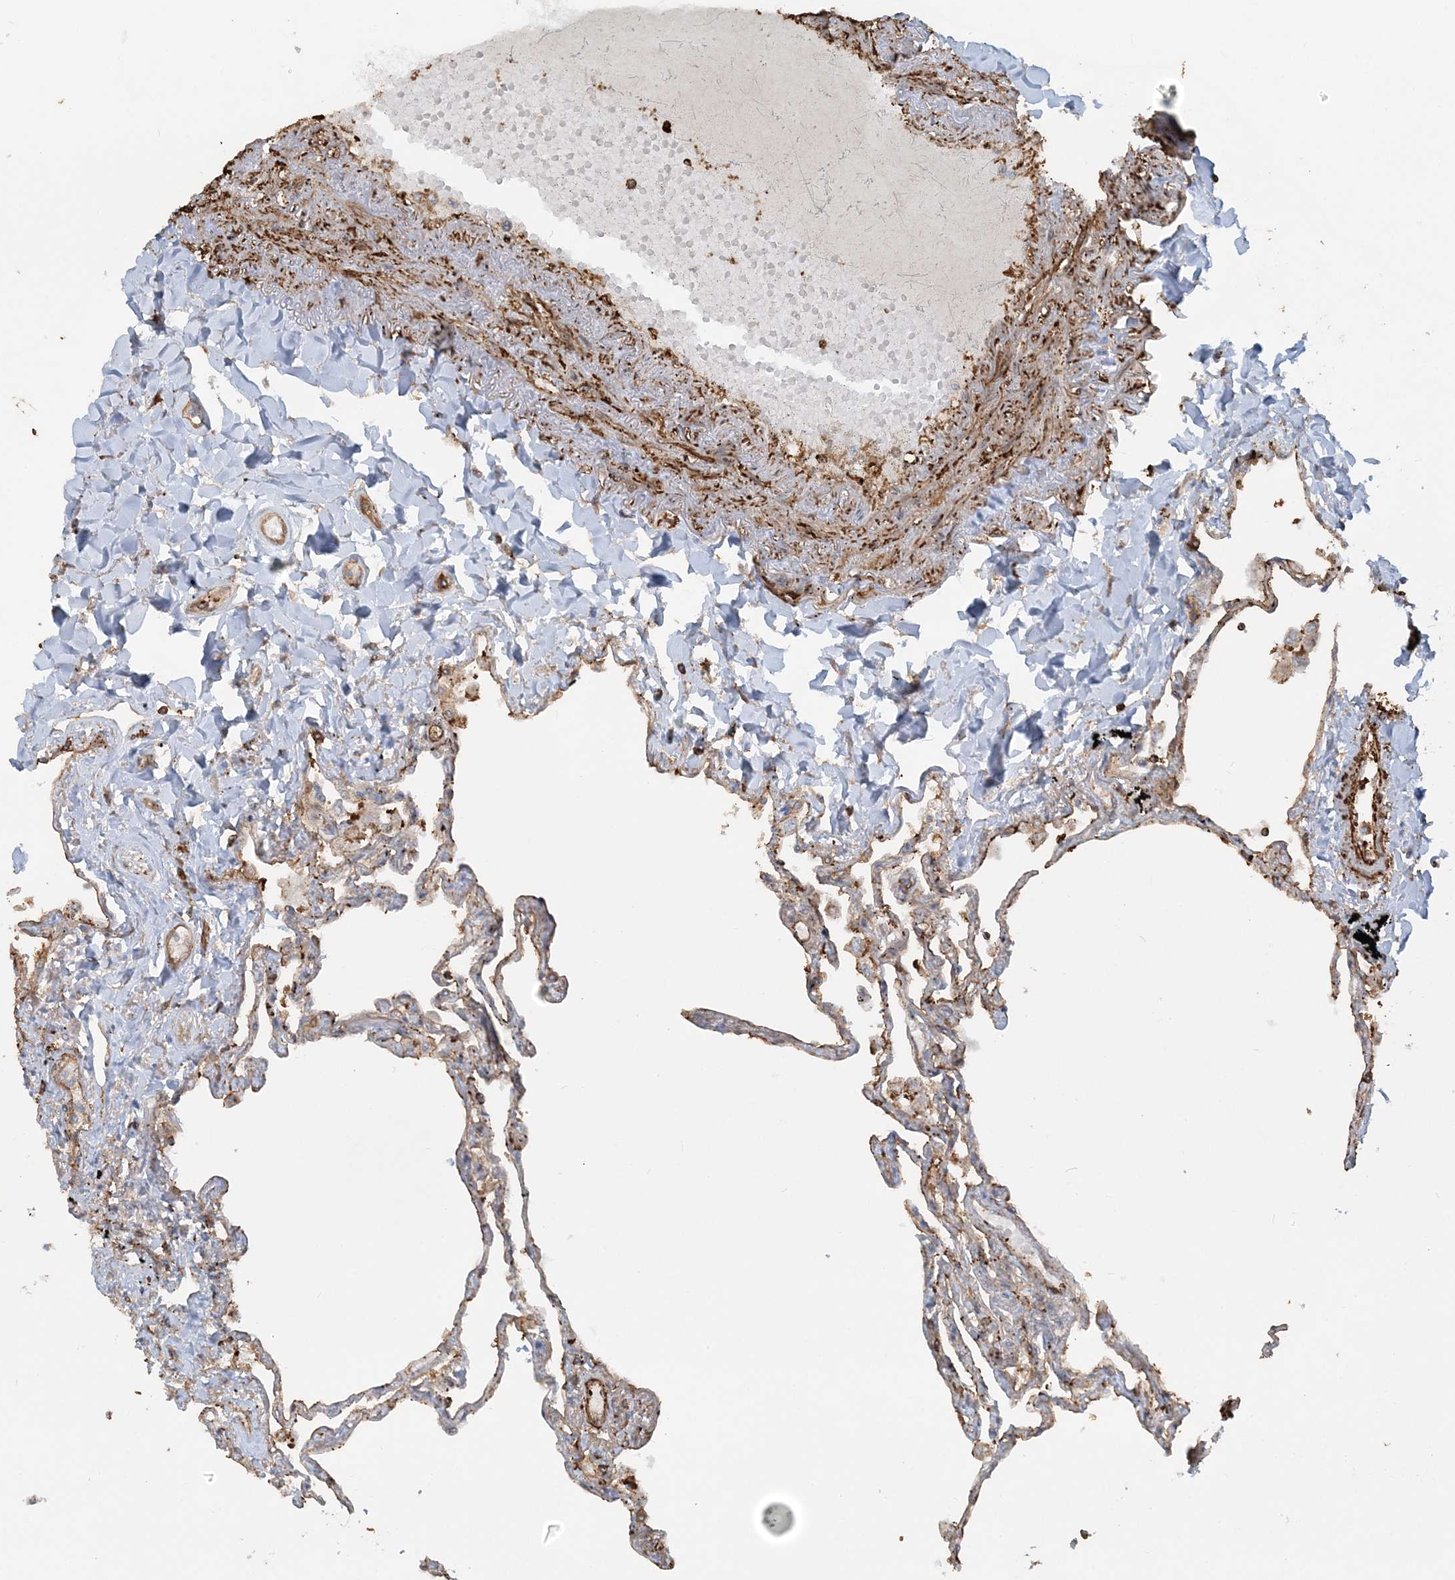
{"staining": {"intensity": "moderate", "quantity": ">75%", "location": "cytoplasmic/membranous"}, "tissue": "lung", "cell_type": "Alveolar cells", "image_type": "normal", "snomed": [{"axis": "morphology", "description": "Normal tissue, NOS"}, {"axis": "topography", "description": "Lung"}], "caption": "Brown immunohistochemical staining in benign human lung exhibits moderate cytoplasmic/membranous expression in approximately >75% of alveolar cells.", "gene": "DSTN", "patient": {"sex": "female", "age": 67}}